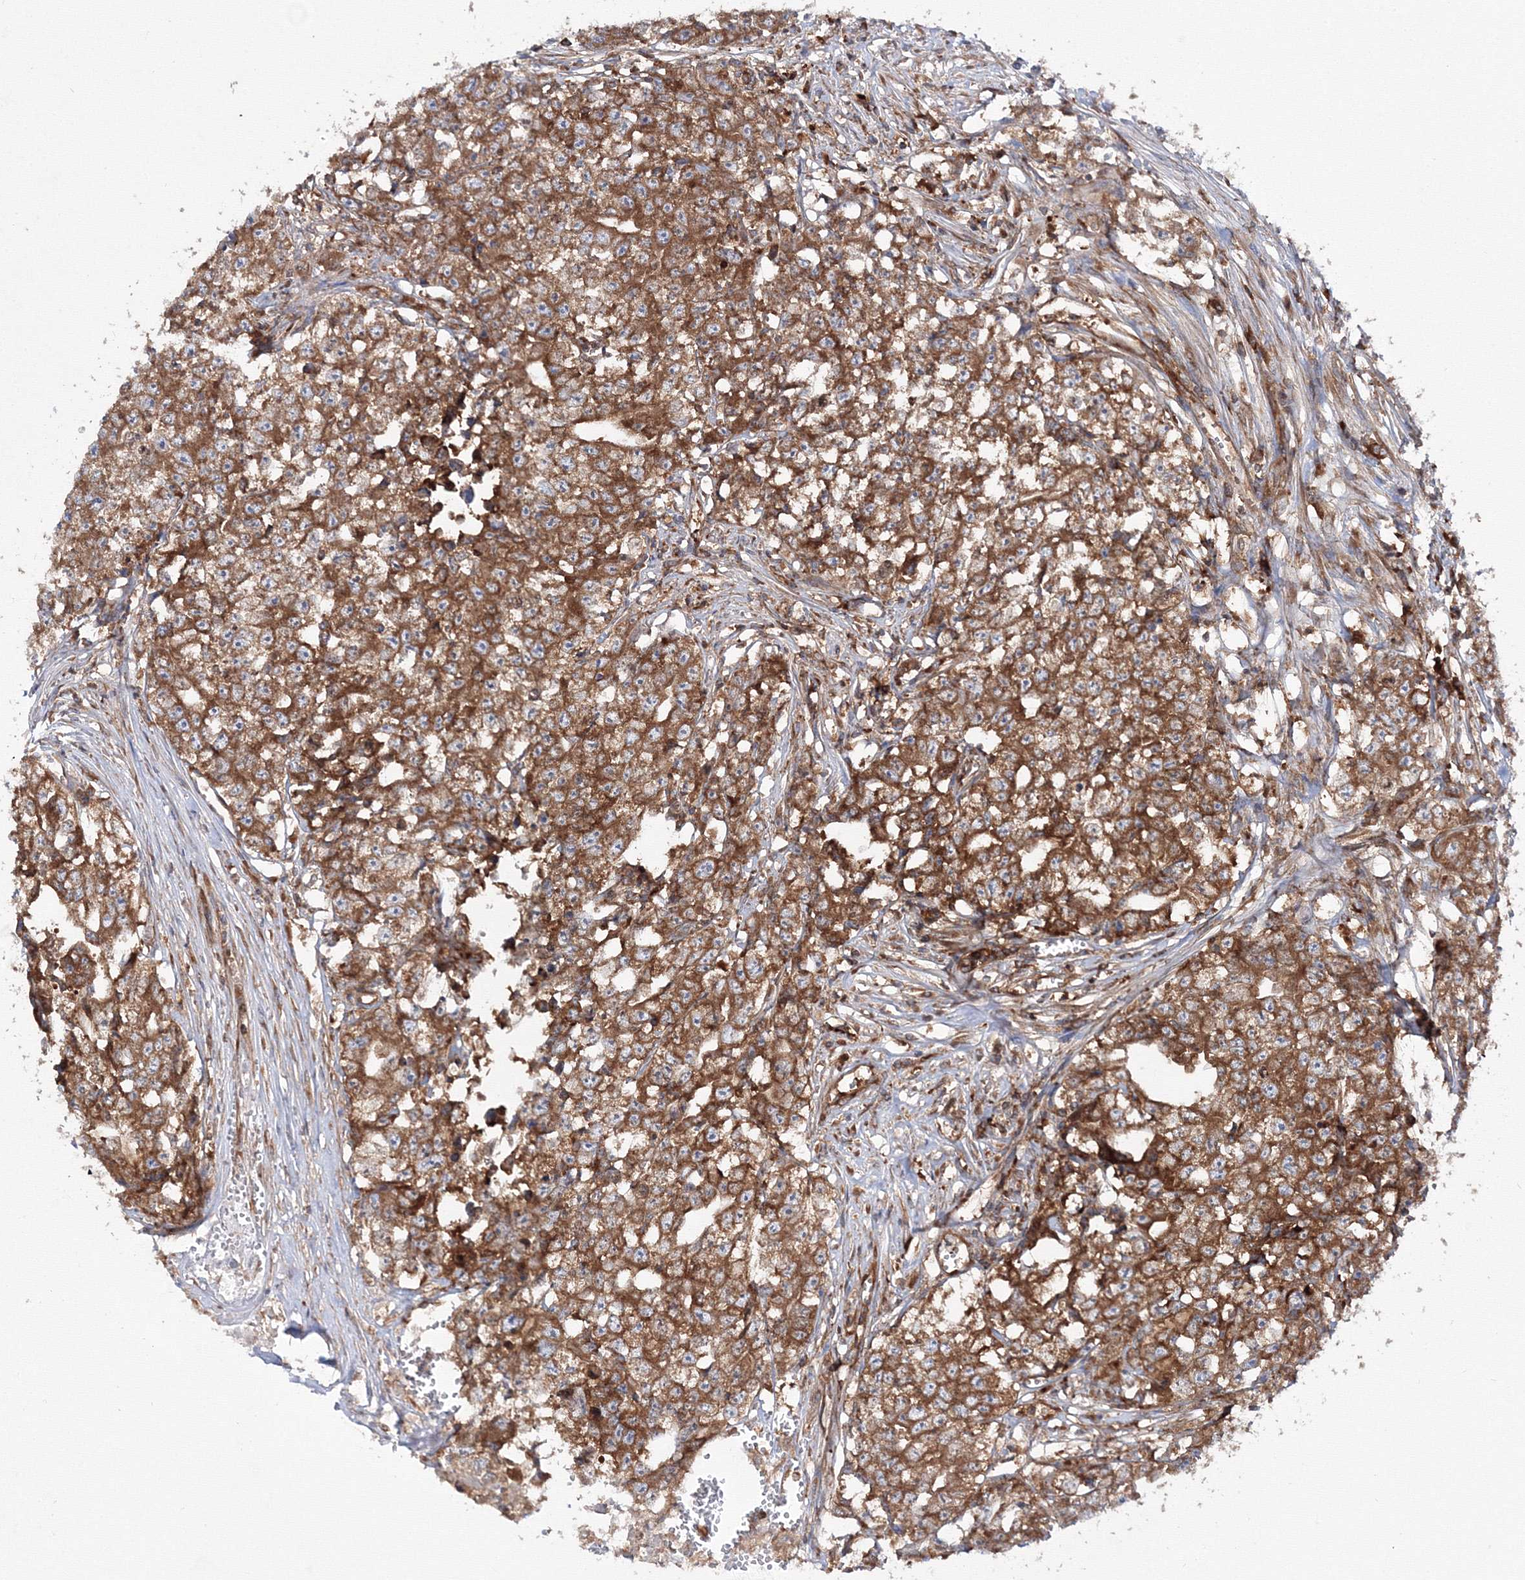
{"staining": {"intensity": "moderate", "quantity": ">75%", "location": "cytoplasmic/membranous"}, "tissue": "testis cancer", "cell_type": "Tumor cells", "image_type": "cancer", "snomed": [{"axis": "morphology", "description": "Seminoma, NOS"}, {"axis": "morphology", "description": "Carcinoma, Embryonal, NOS"}, {"axis": "topography", "description": "Testis"}], "caption": "Moderate cytoplasmic/membranous protein positivity is present in approximately >75% of tumor cells in testis cancer.", "gene": "HARS1", "patient": {"sex": "male", "age": 43}}